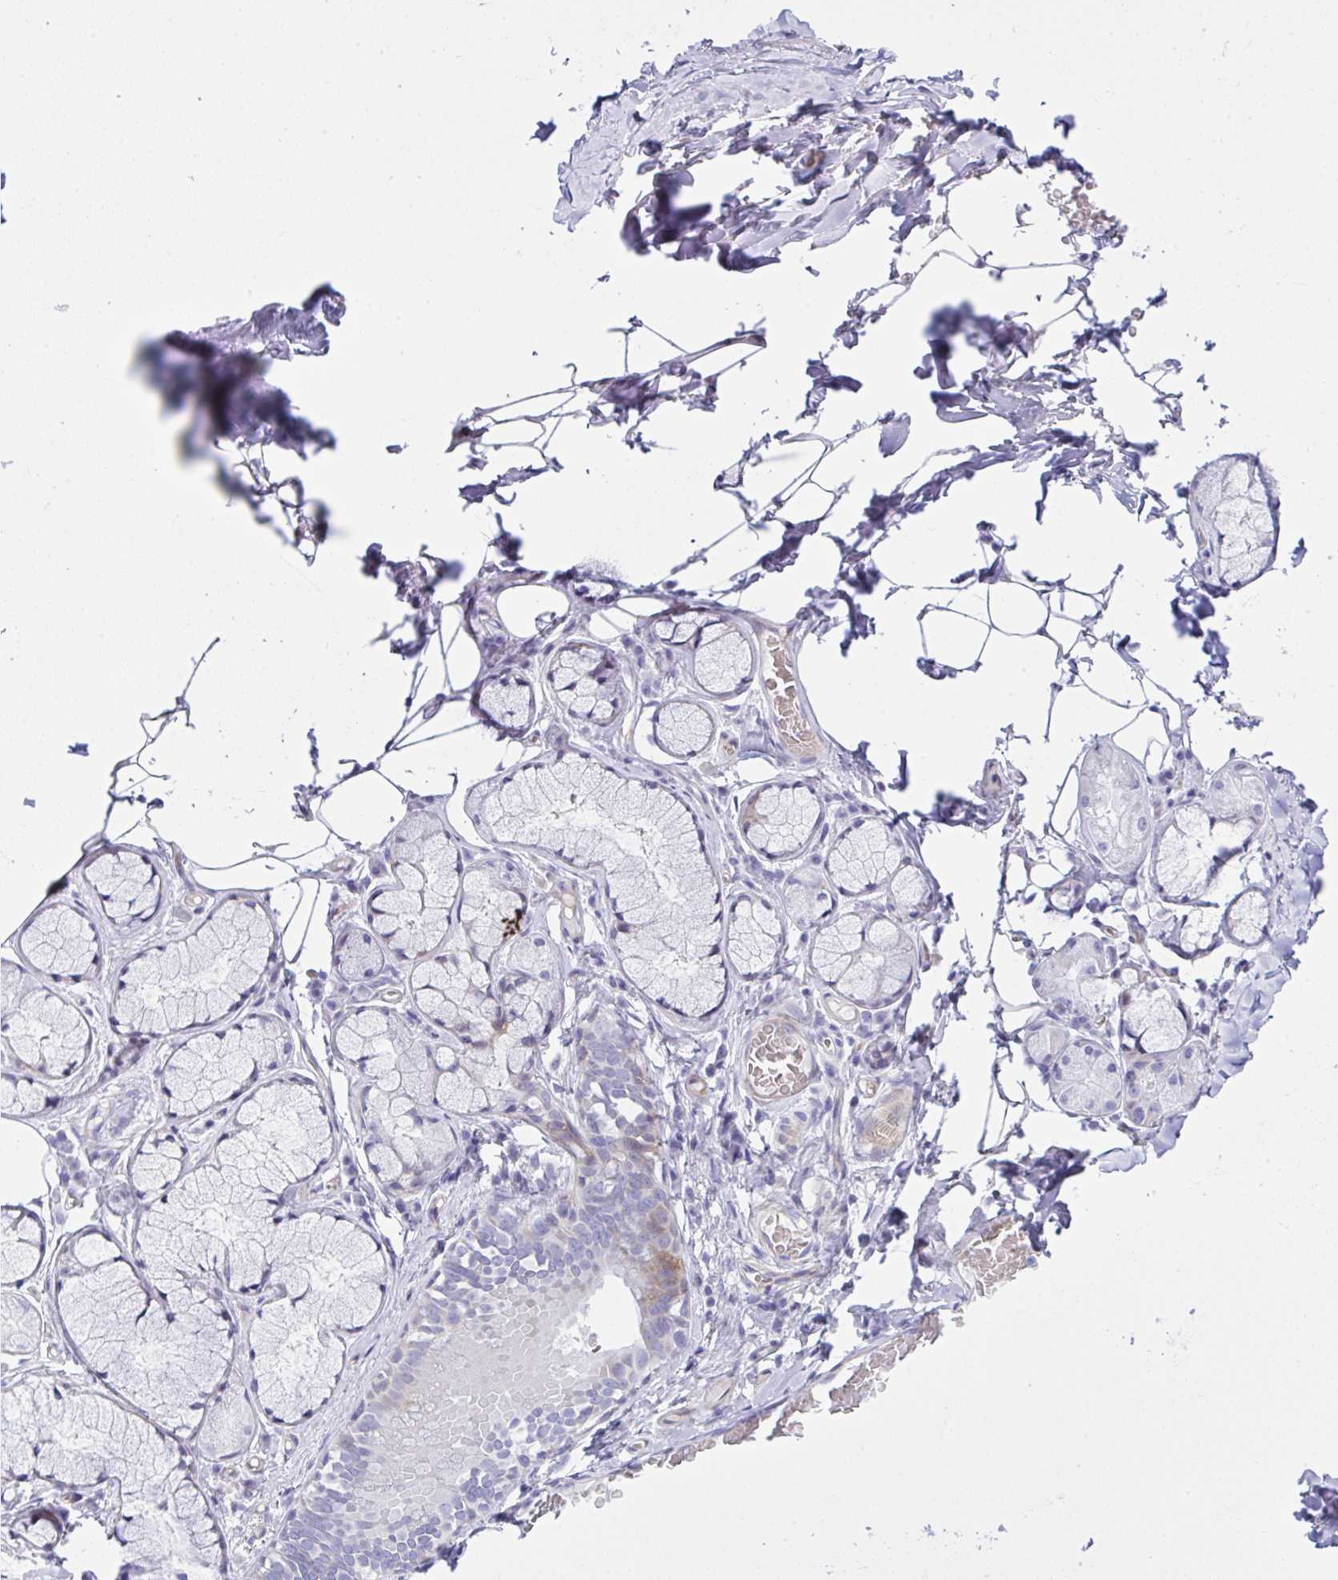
{"staining": {"intensity": "negative", "quantity": "none", "location": "none"}, "tissue": "adipose tissue", "cell_type": "Adipocytes", "image_type": "normal", "snomed": [{"axis": "morphology", "description": "Normal tissue, NOS"}, {"axis": "topography", "description": "Cartilage tissue"}, {"axis": "topography", "description": "Bronchus"}, {"axis": "topography", "description": "Peripheral nerve tissue"}], "caption": "Histopathology image shows no significant protein staining in adipocytes of unremarkable adipose tissue. (DAB (3,3'-diaminobenzidine) immunohistochemistry (IHC) visualized using brightfield microscopy, high magnification).", "gene": "ZNF713", "patient": {"sex": "male", "age": 67}}